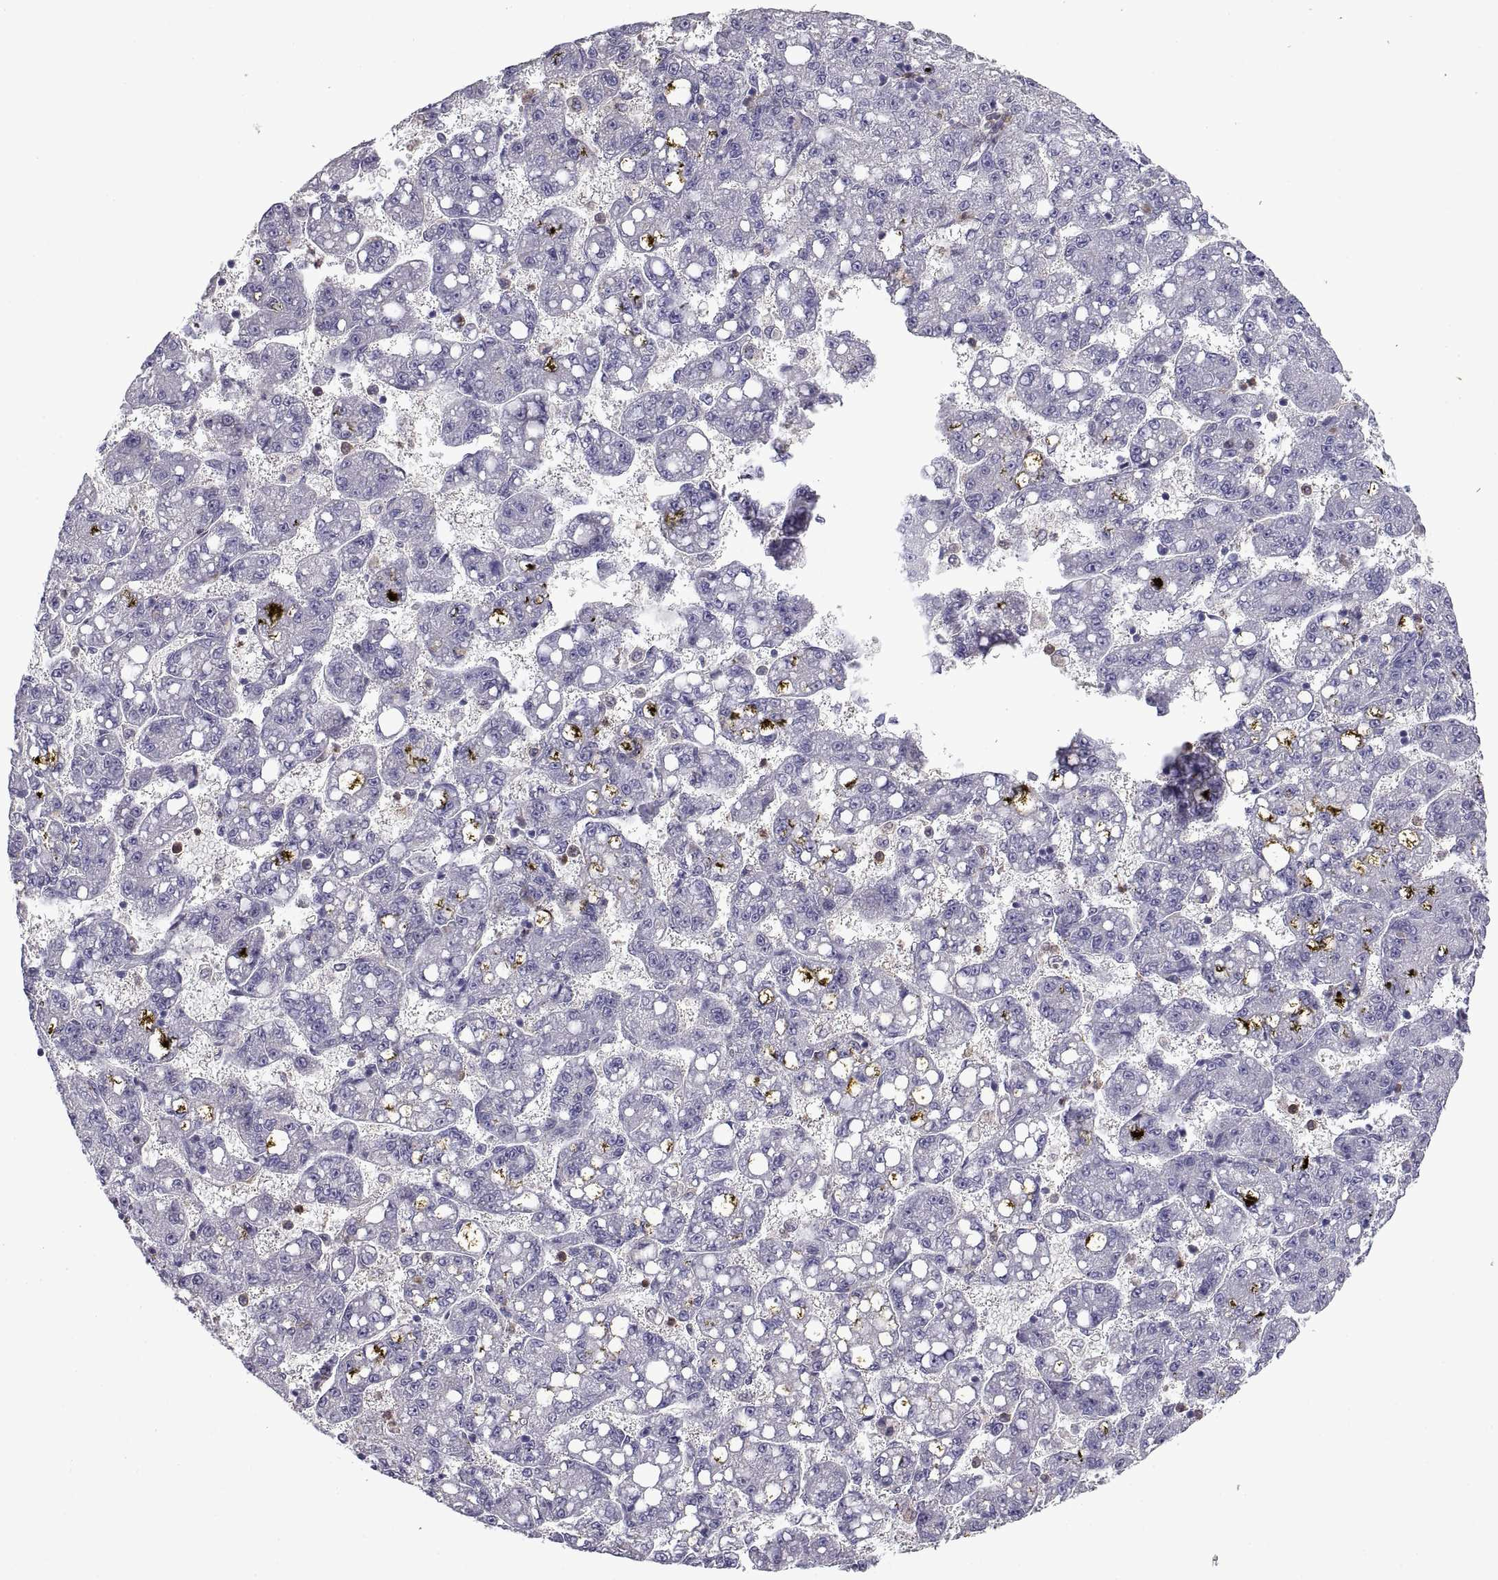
{"staining": {"intensity": "negative", "quantity": "none", "location": "none"}, "tissue": "liver cancer", "cell_type": "Tumor cells", "image_type": "cancer", "snomed": [{"axis": "morphology", "description": "Carcinoma, Hepatocellular, NOS"}, {"axis": "topography", "description": "Liver"}], "caption": "This is an IHC photomicrograph of liver hepatocellular carcinoma. There is no positivity in tumor cells.", "gene": "DOK3", "patient": {"sex": "female", "age": 65}}